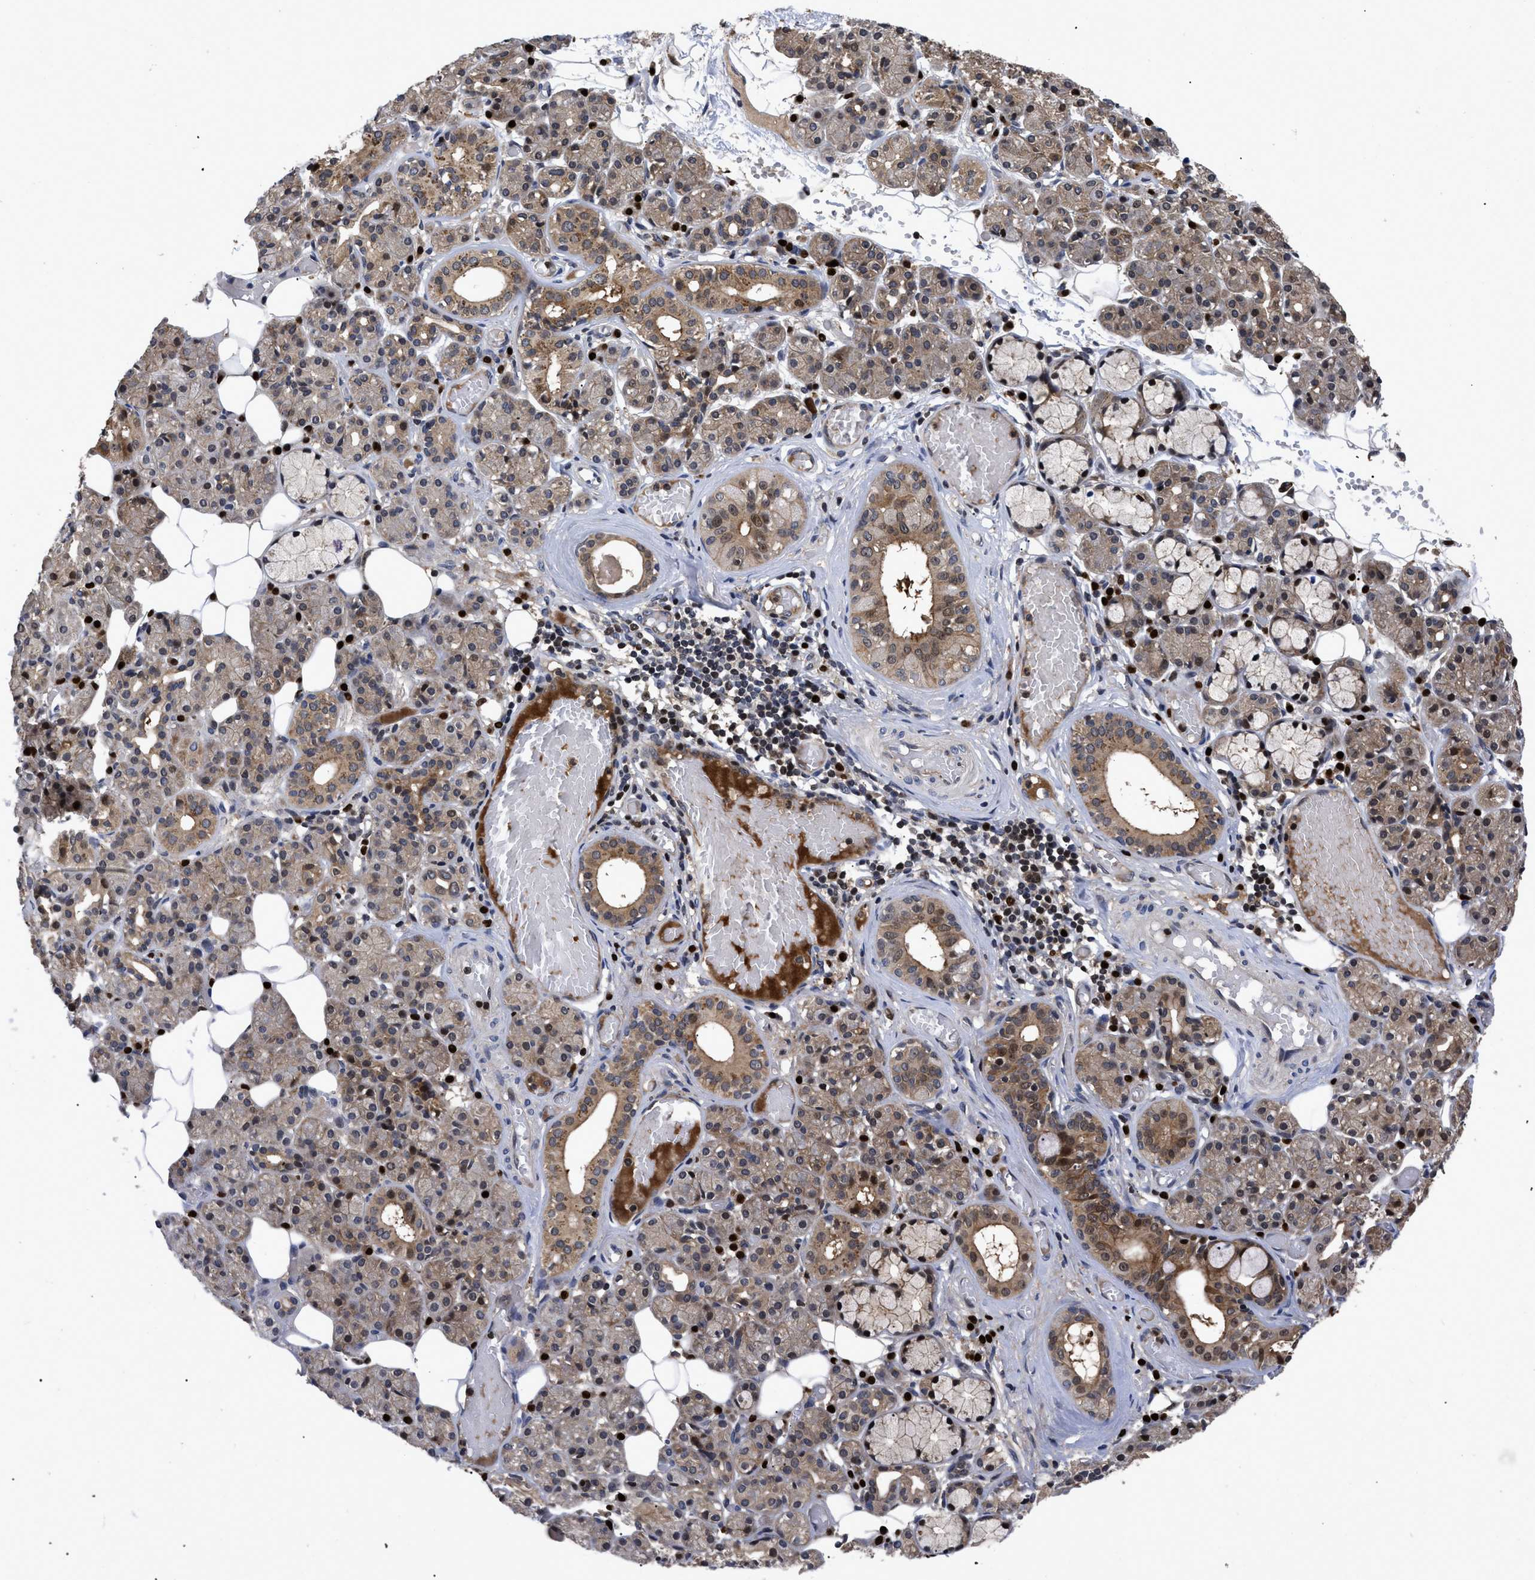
{"staining": {"intensity": "strong", "quantity": "25%-75%", "location": "cytoplasmic/membranous,nuclear"}, "tissue": "salivary gland", "cell_type": "Glandular cells", "image_type": "normal", "snomed": [{"axis": "morphology", "description": "Normal tissue, NOS"}, {"axis": "topography", "description": "Salivary gland"}], "caption": "High-power microscopy captured an immunohistochemistry (IHC) image of benign salivary gland, revealing strong cytoplasmic/membranous,nuclear staining in about 25%-75% of glandular cells. (DAB (3,3'-diaminobenzidine) IHC, brown staining for protein, blue staining for nuclei).", "gene": "FAM200A", "patient": {"sex": "male", "age": 63}}